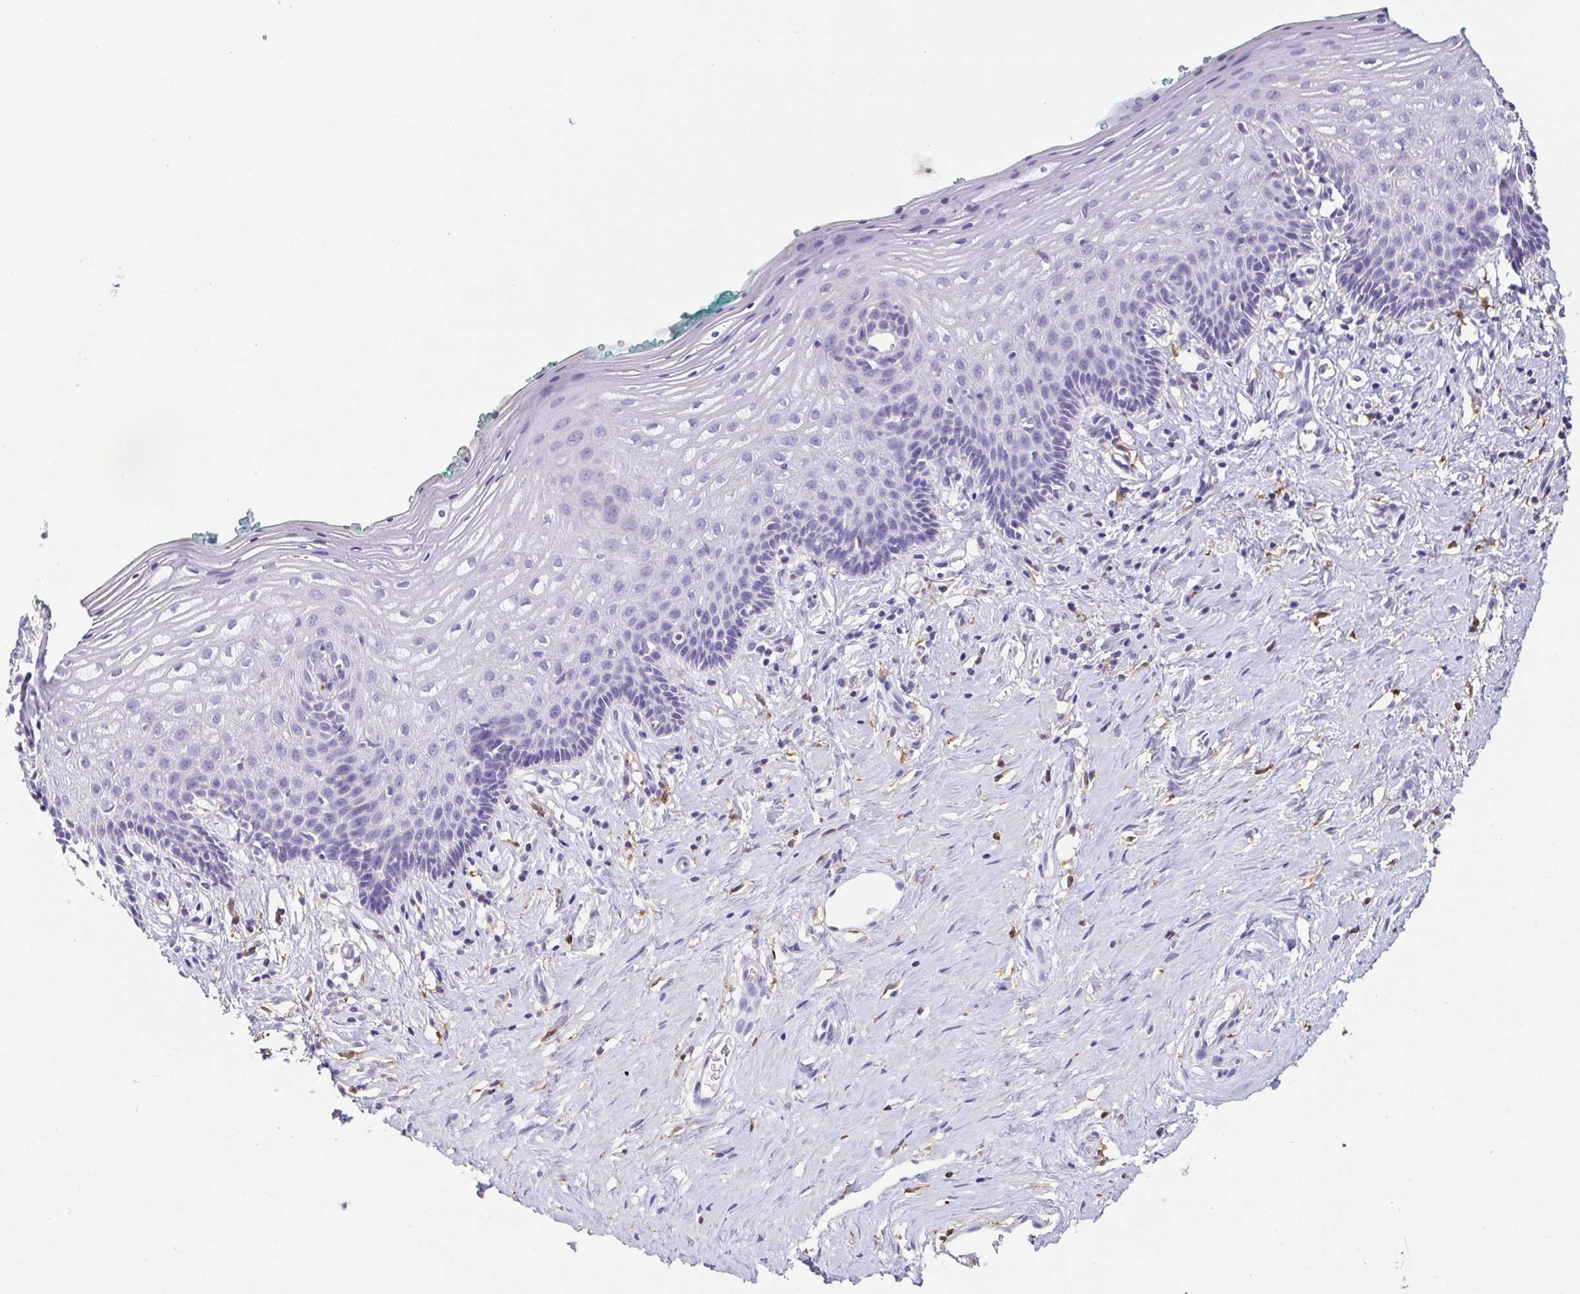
{"staining": {"intensity": "negative", "quantity": "none", "location": "none"}, "tissue": "vagina", "cell_type": "Squamous epithelial cells", "image_type": "normal", "snomed": [{"axis": "morphology", "description": "Normal tissue, NOS"}, {"axis": "topography", "description": "Vagina"}], "caption": "The photomicrograph reveals no significant positivity in squamous epithelial cells of vagina.", "gene": "ANXA10", "patient": {"sex": "female", "age": 42}}